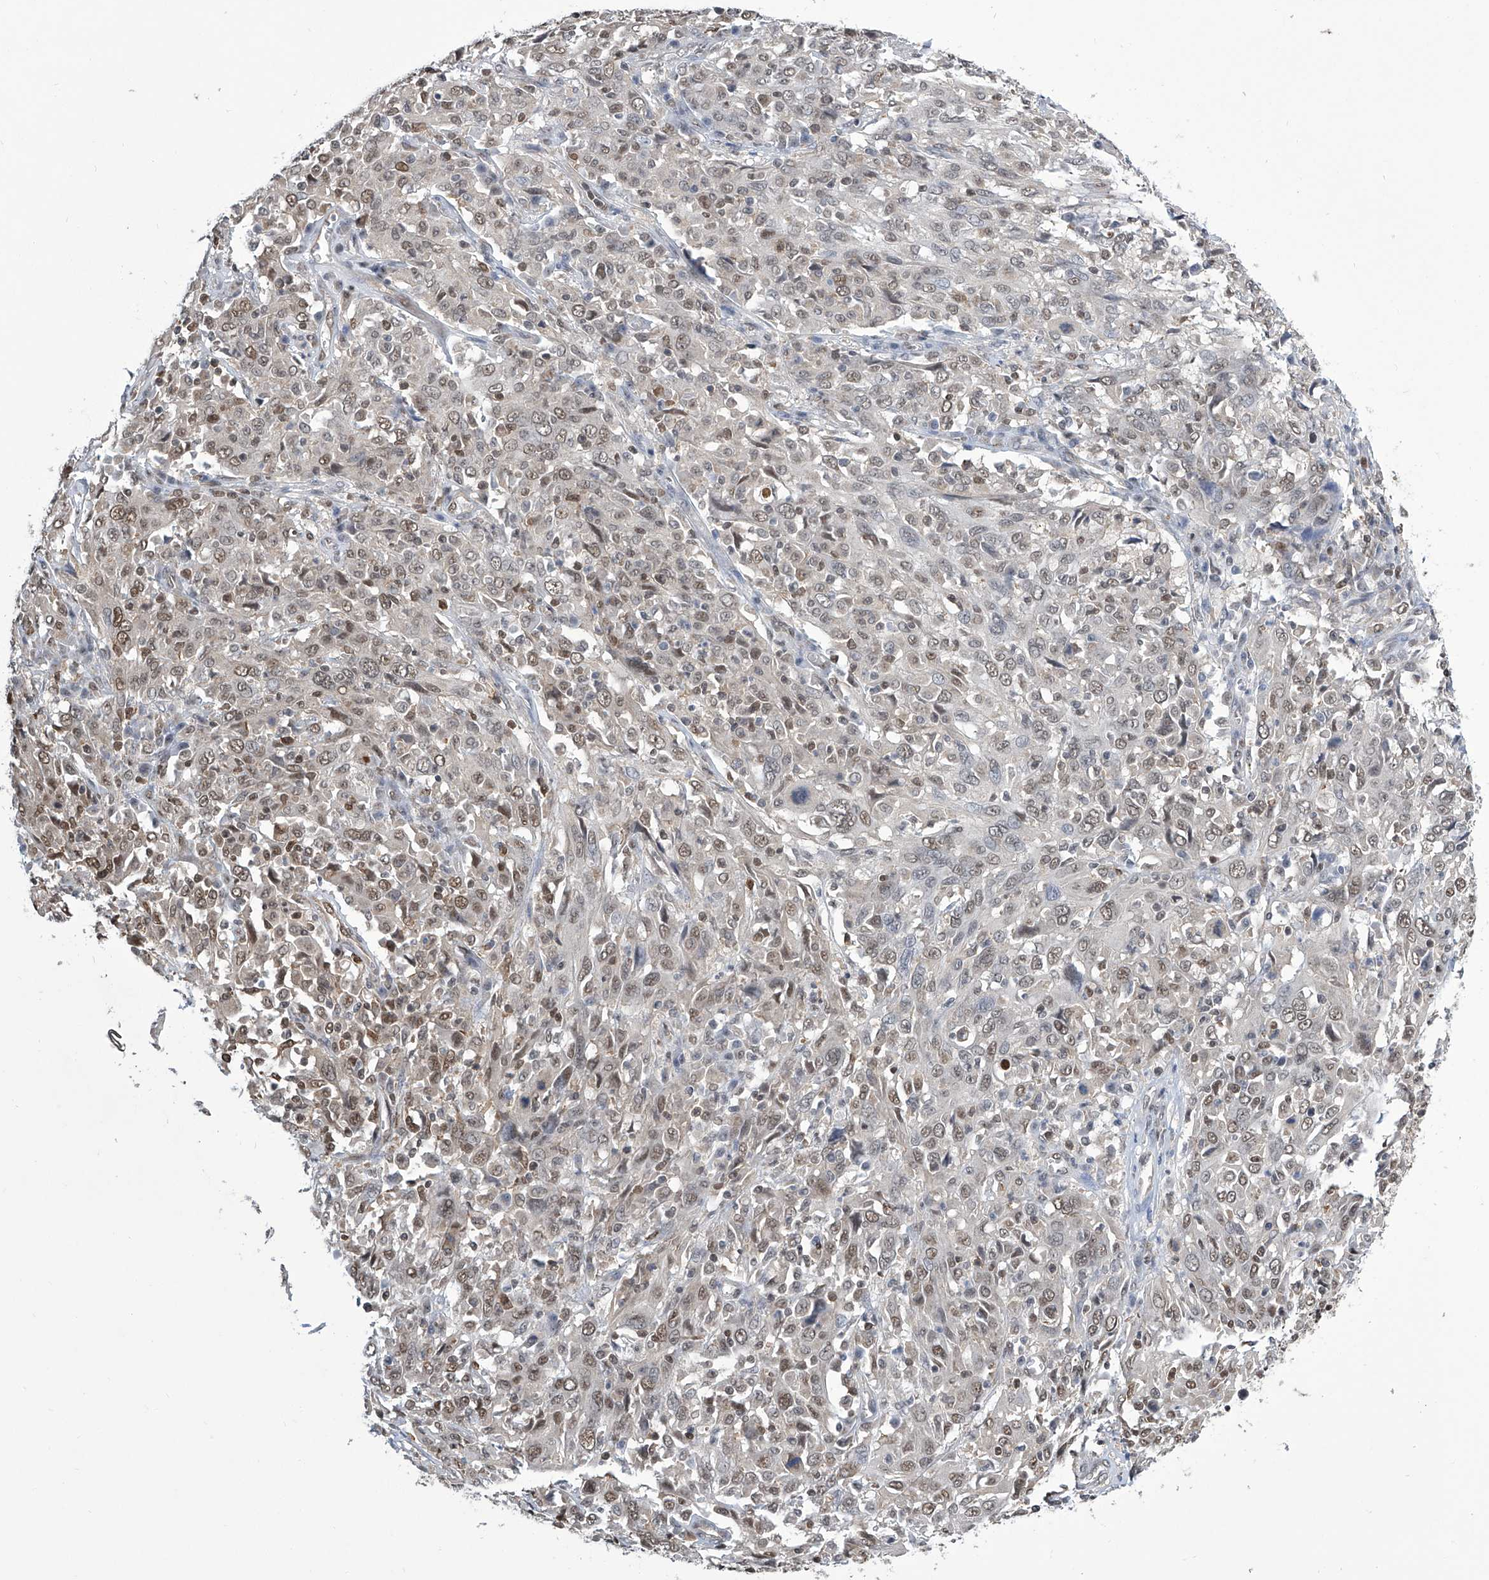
{"staining": {"intensity": "weak", "quantity": ">75%", "location": "nuclear"}, "tissue": "cervical cancer", "cell_type": "Tumor cells", "image_type": "cancer", "snomed": [{"axis": "morphology", "description": "Squamous cell carcinoma, NOS"}, {"axis": "topography", "description": "Cervix"}], "caption": "Cervical cancer (squamous cell carcinoma) stained with a protein marker exhibits weak staining in tumor cells.", "gene": "SREBF2", "patient": {"sex": "female", "age": 46}}